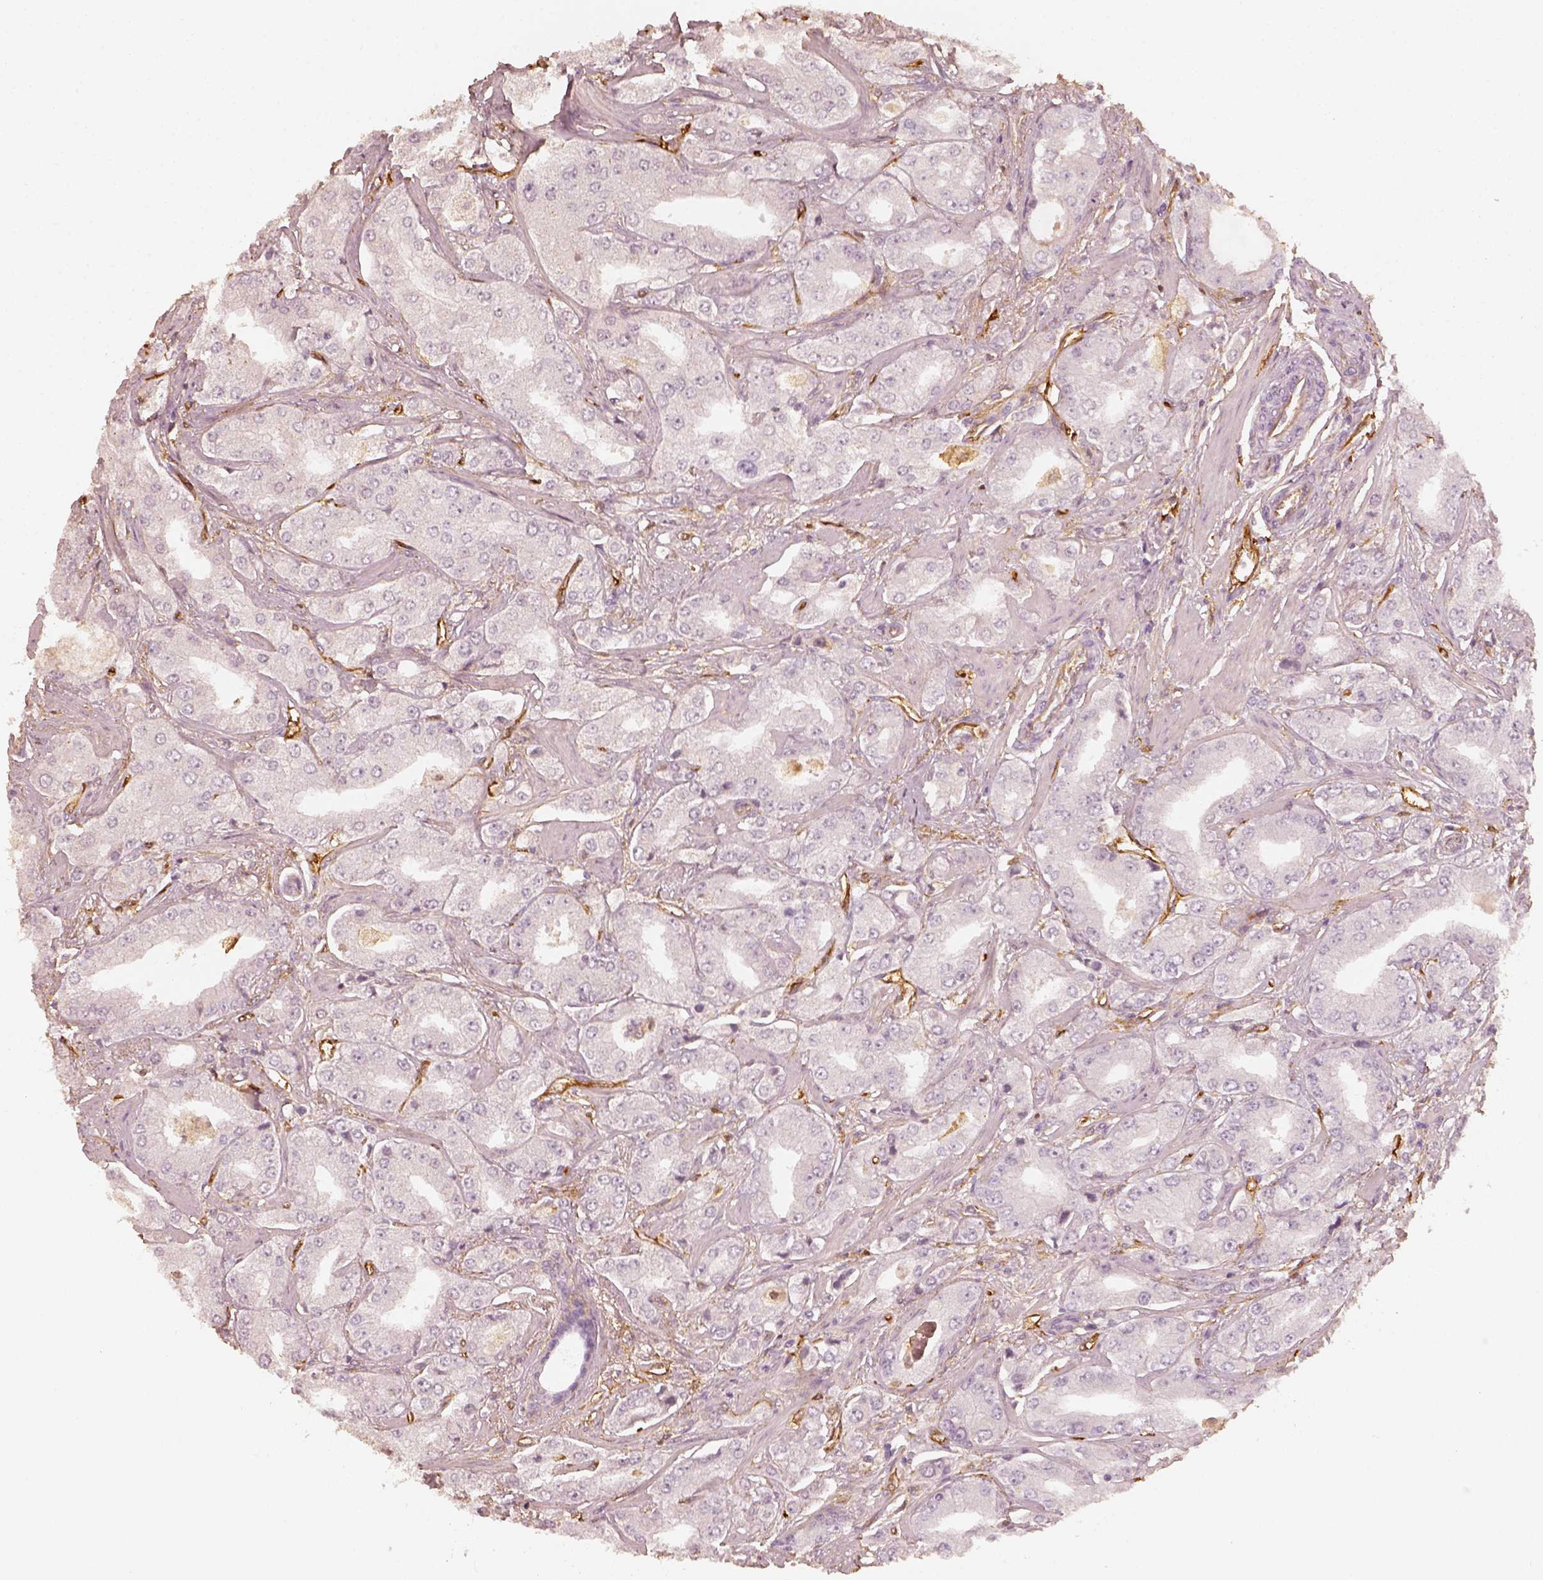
{"staining": {"intensity": "negative", "quantity": "none", "location": "none"}, "tissue": "prostate cancer", "cell_type": "Tumor cells", "image_type": "cancer", "snomed": [{"axis": "morphology", "description": "Adenocarcinoma, Low grade"}, {"axis": "topography", "description": "Prostate"}], "caption": "There is no significant staining in tumor cells of prostate cancer (adenocarcinoma (low-grade)).", "gene": "FSCN1", "patient": {"sex": "male", "age": 60}}